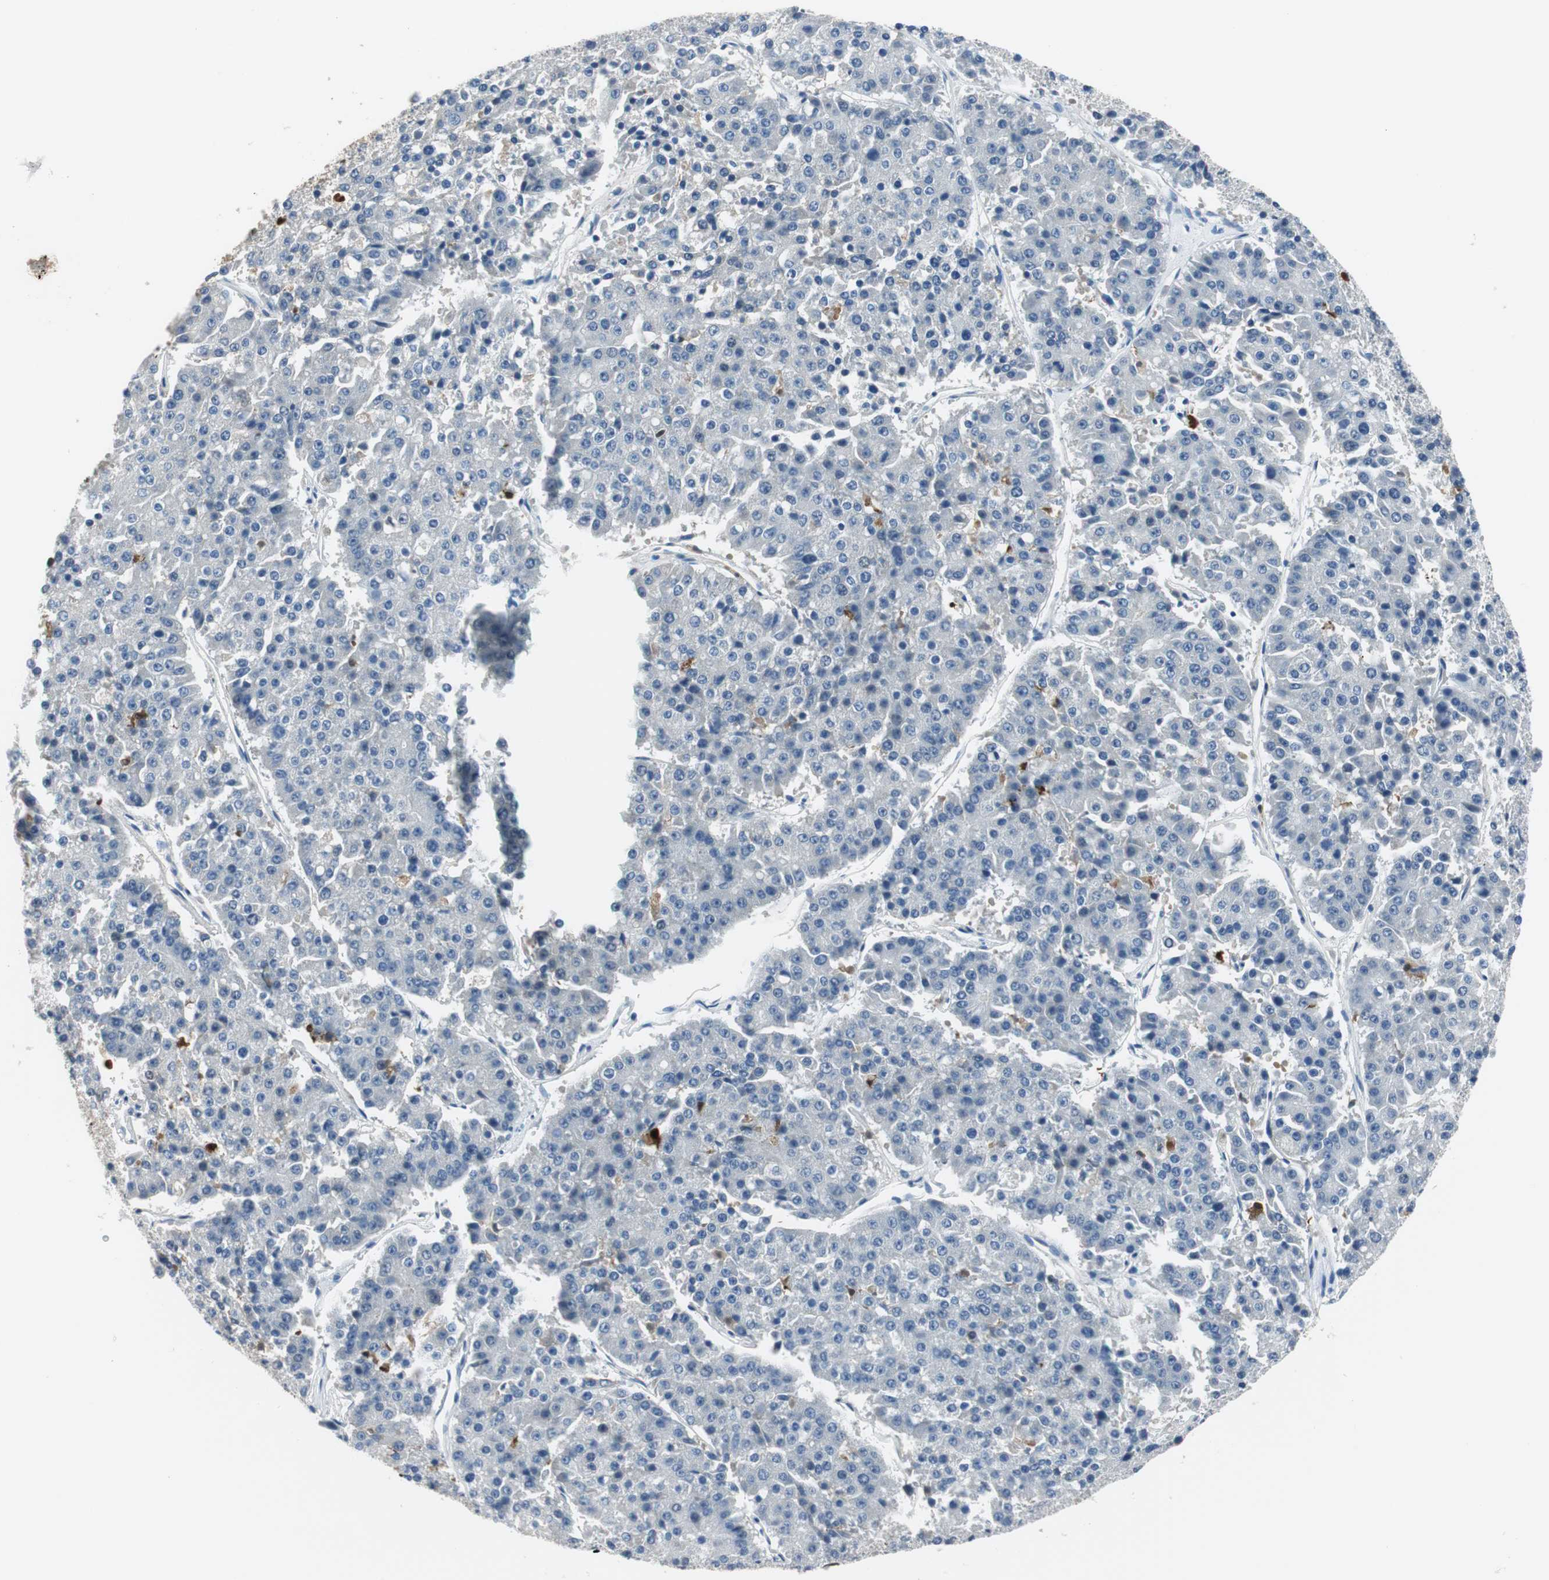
{"staining": {"intensity": "negative", "quantity": "none", "location": "none"}, "tissue": "pancreatic cancer", "cell_type": "Tumor cells", "image_type": "cancer", "snomed": [{"axis": "morphology", "description": "Adenocarcinoma, NOS"}, {"axis": "topography", "description": "Pancreas"}], "caption": "This is an immunohistochemistry (IHC) photomicrograph of pancreatic cancer. There is no expression in tumor cells.", "gene": "FBP1", "patient": {"sex": "male", "age": 50}}